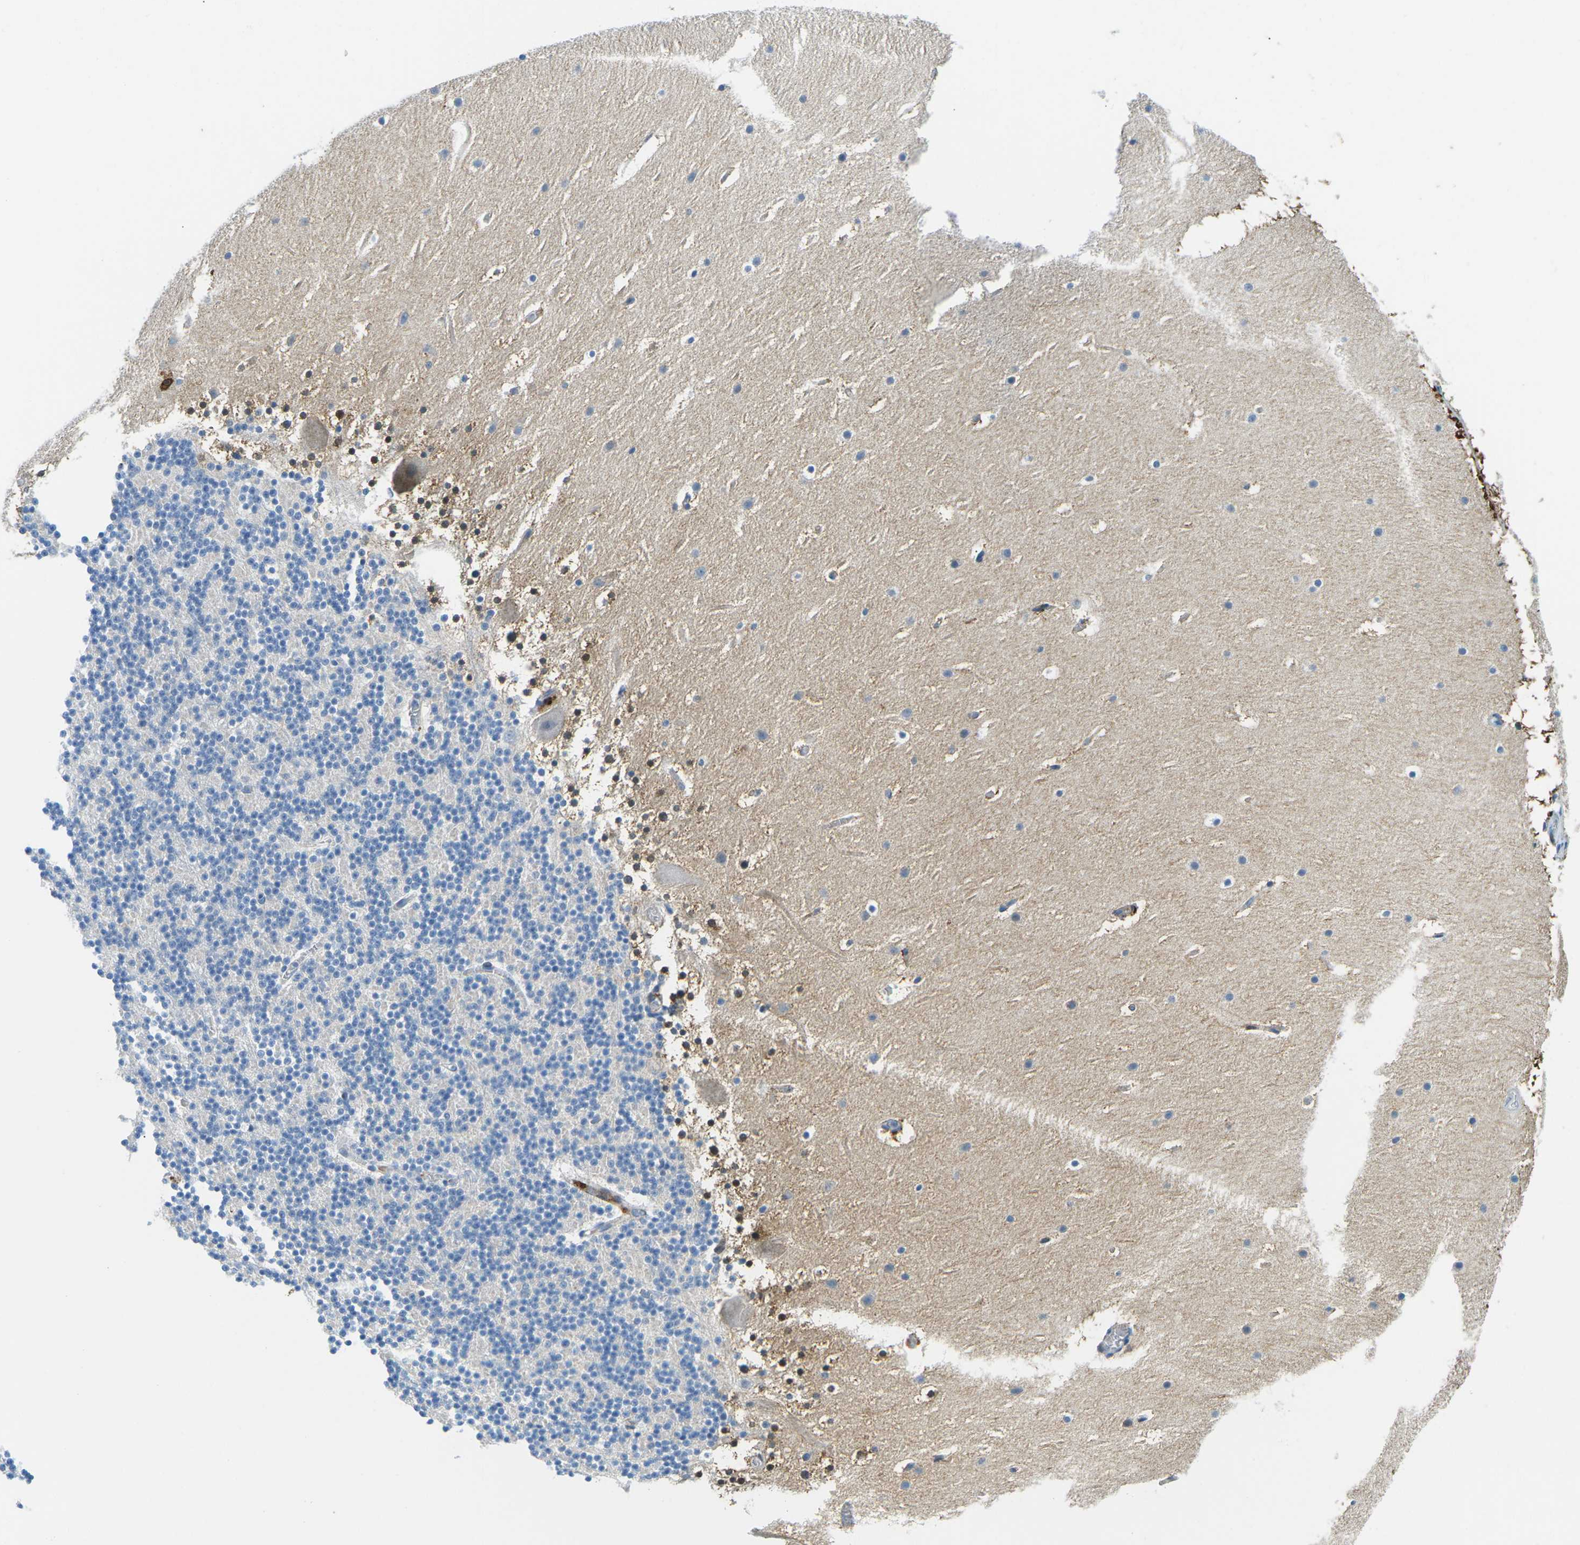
{"staining": {"intensity": "negative", "quantity": "none", "location": "none"}, "tissue": "cerebellum", "cell_type": "Cells in granular layer", "image_type": "normal", "snomed": [{"axis": "morphology", "description": "Normal tissue, NOS"}, {"axis": "topography", "description": "Cerebellum"}], "caption": "This micrograph is of normal cerebellum stained with immunohistochemistry (IHC) to label a protein in brown with the nuclei are counter-stained blue. There is no staining in cells in granular layer.", "gene": "CFB", "patient": {"sex": "male", "age": 45}}